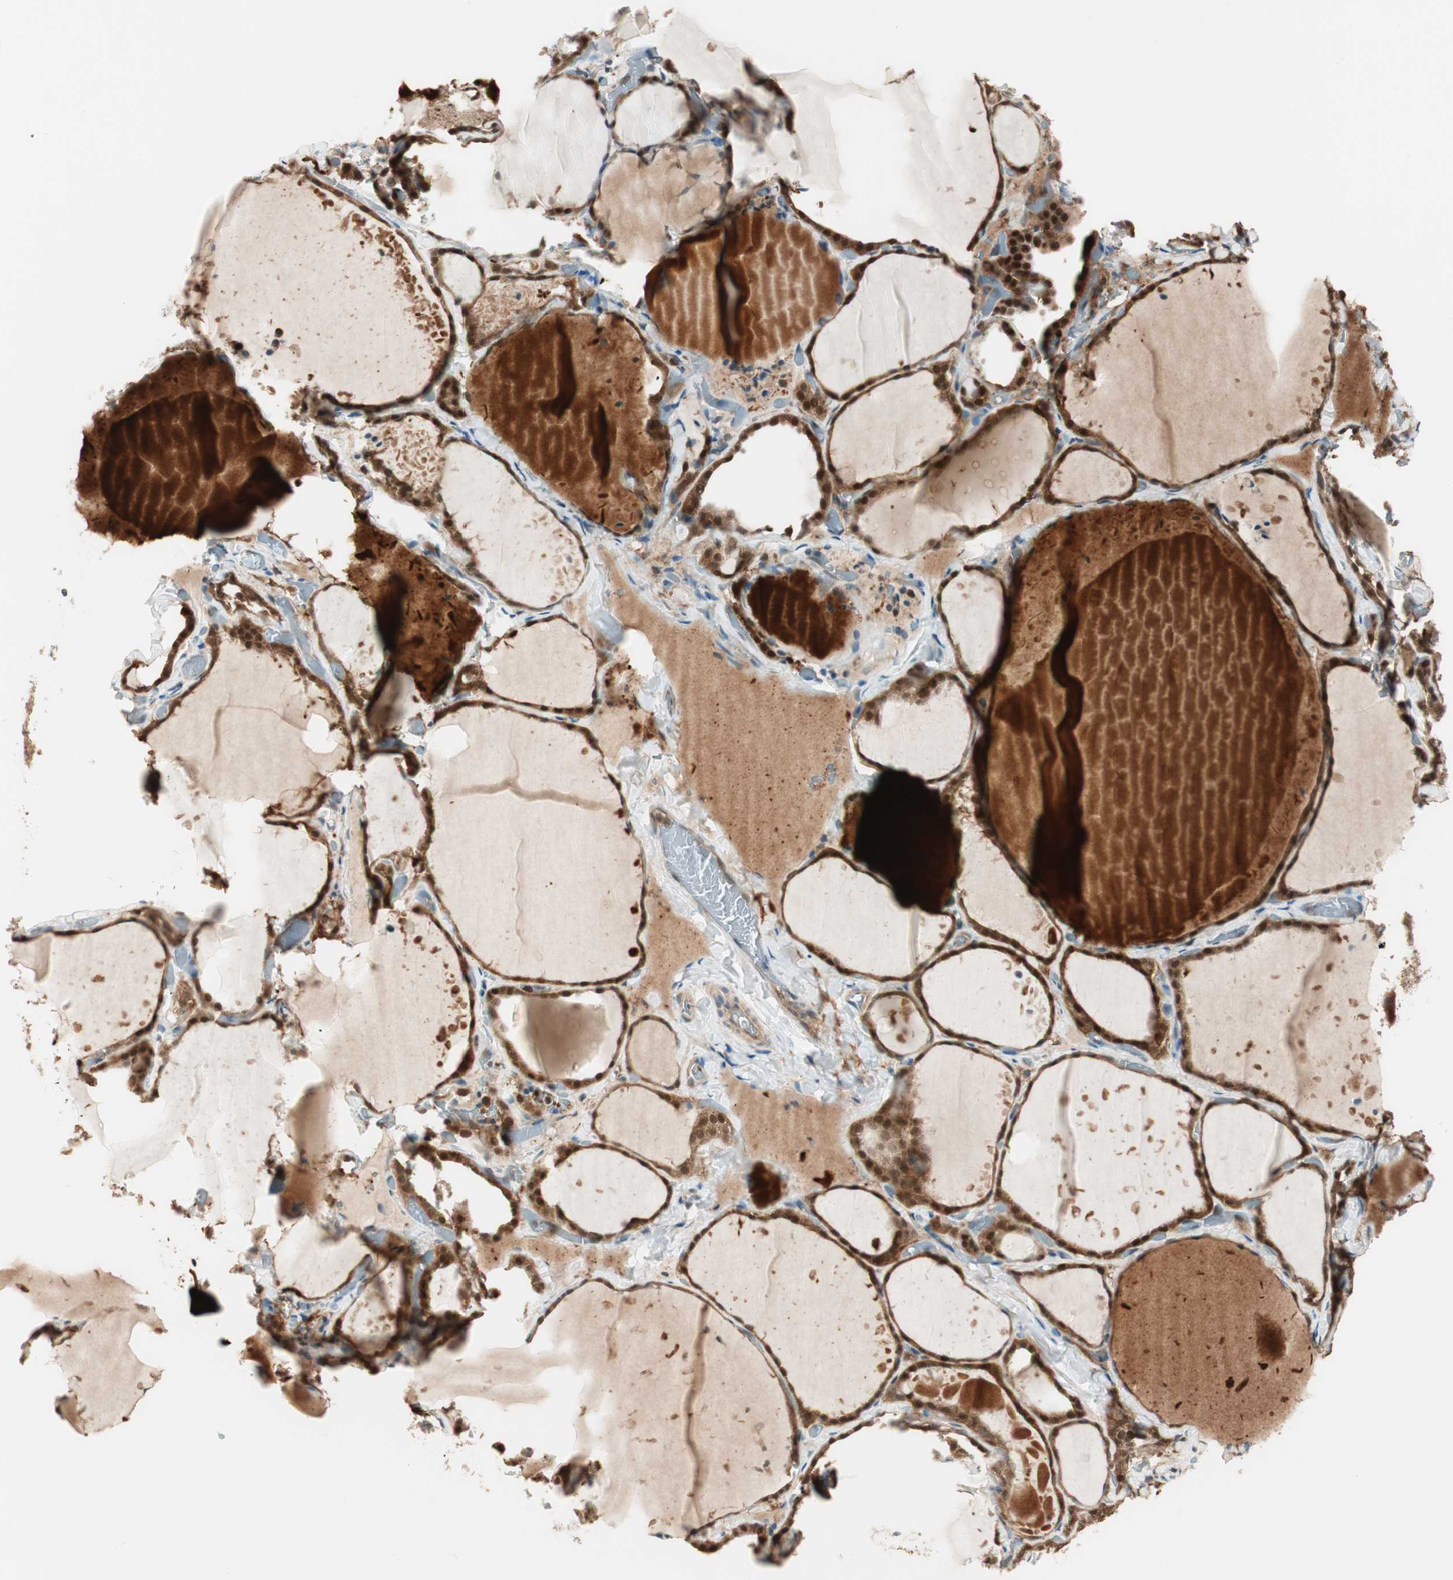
{"staining": {"intensity": "moderate", "quantity": ">75%", "location": "cytoplasmic/membranous,nuclear"}, "tissue": "thyroid gland", "cell_type": "Glandular cells", "image_type": "normal", "snomed": [{"axis": "morphology", "description": "Normal tissue, NOS"}, {"axis": "topography", "description": "Thyroid gland"}], "caption": "This is an image of immunohistochemistry (IHC) staining of unremarkable thyroid gland, which shows moderate expression in the cytoplasmic/membranous,nuclear of glandular cells.", "gene": "GALT", "patient": {"sex": "female", "age": 22}}